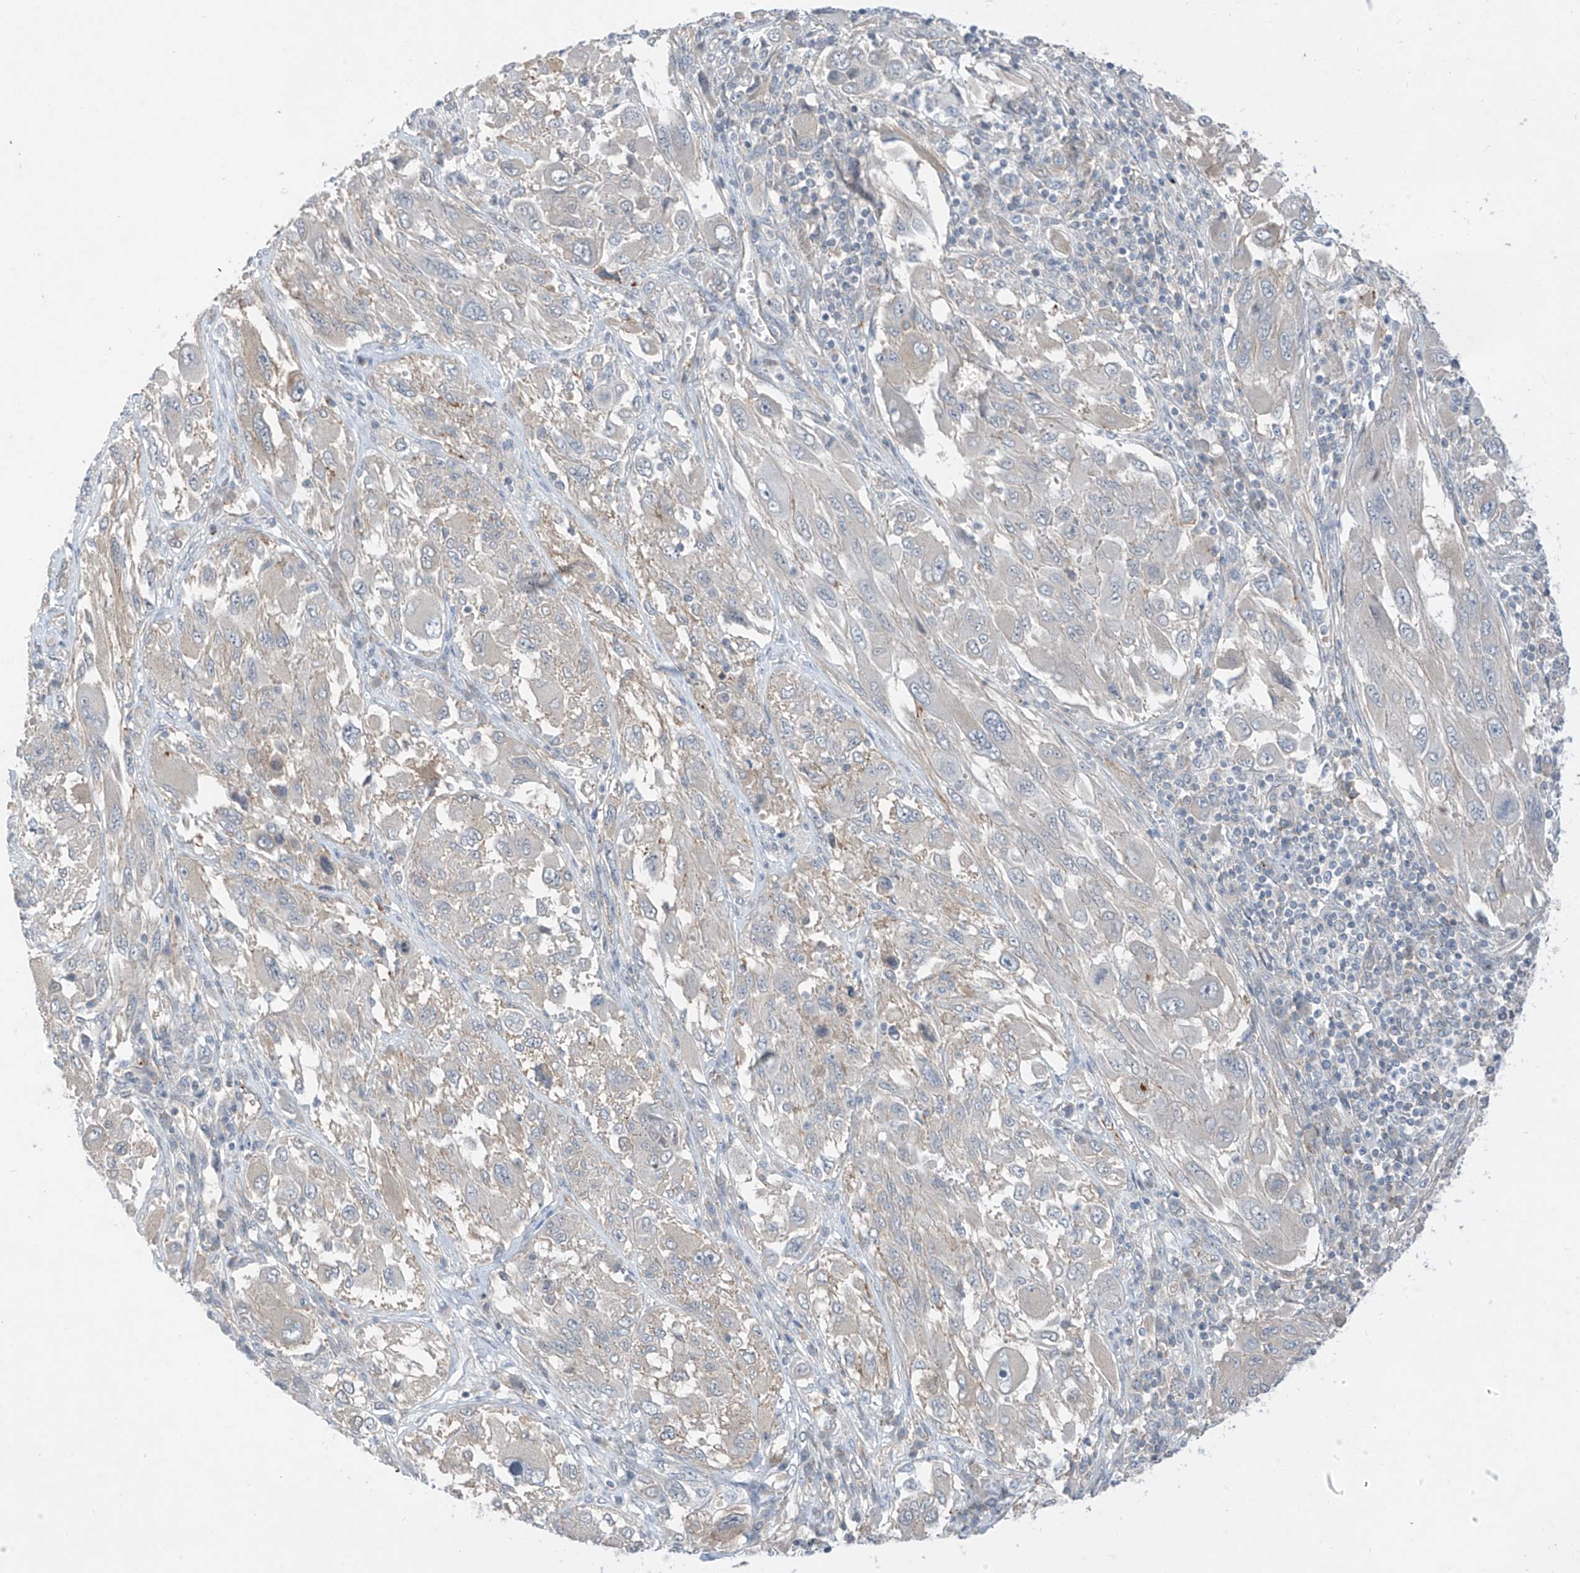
{"staining": {"intensity": "negative", "quantity": "none", "location": "none"}, "tissue": "melanoma", "cell_type": "Tumor cells", "image_type": "cancer", "snomed": [{"axis": "morphology", "description": "Malignant melanoma, NOS"}, {"axis": "topography", "description": "Skin"}], "caption": "Tumor cells show no significant staining in malignant melanoma. Nuclei are stained in blue.", "gene": "ABLIM2", "patient": {"sex": "female", "age": 91}}